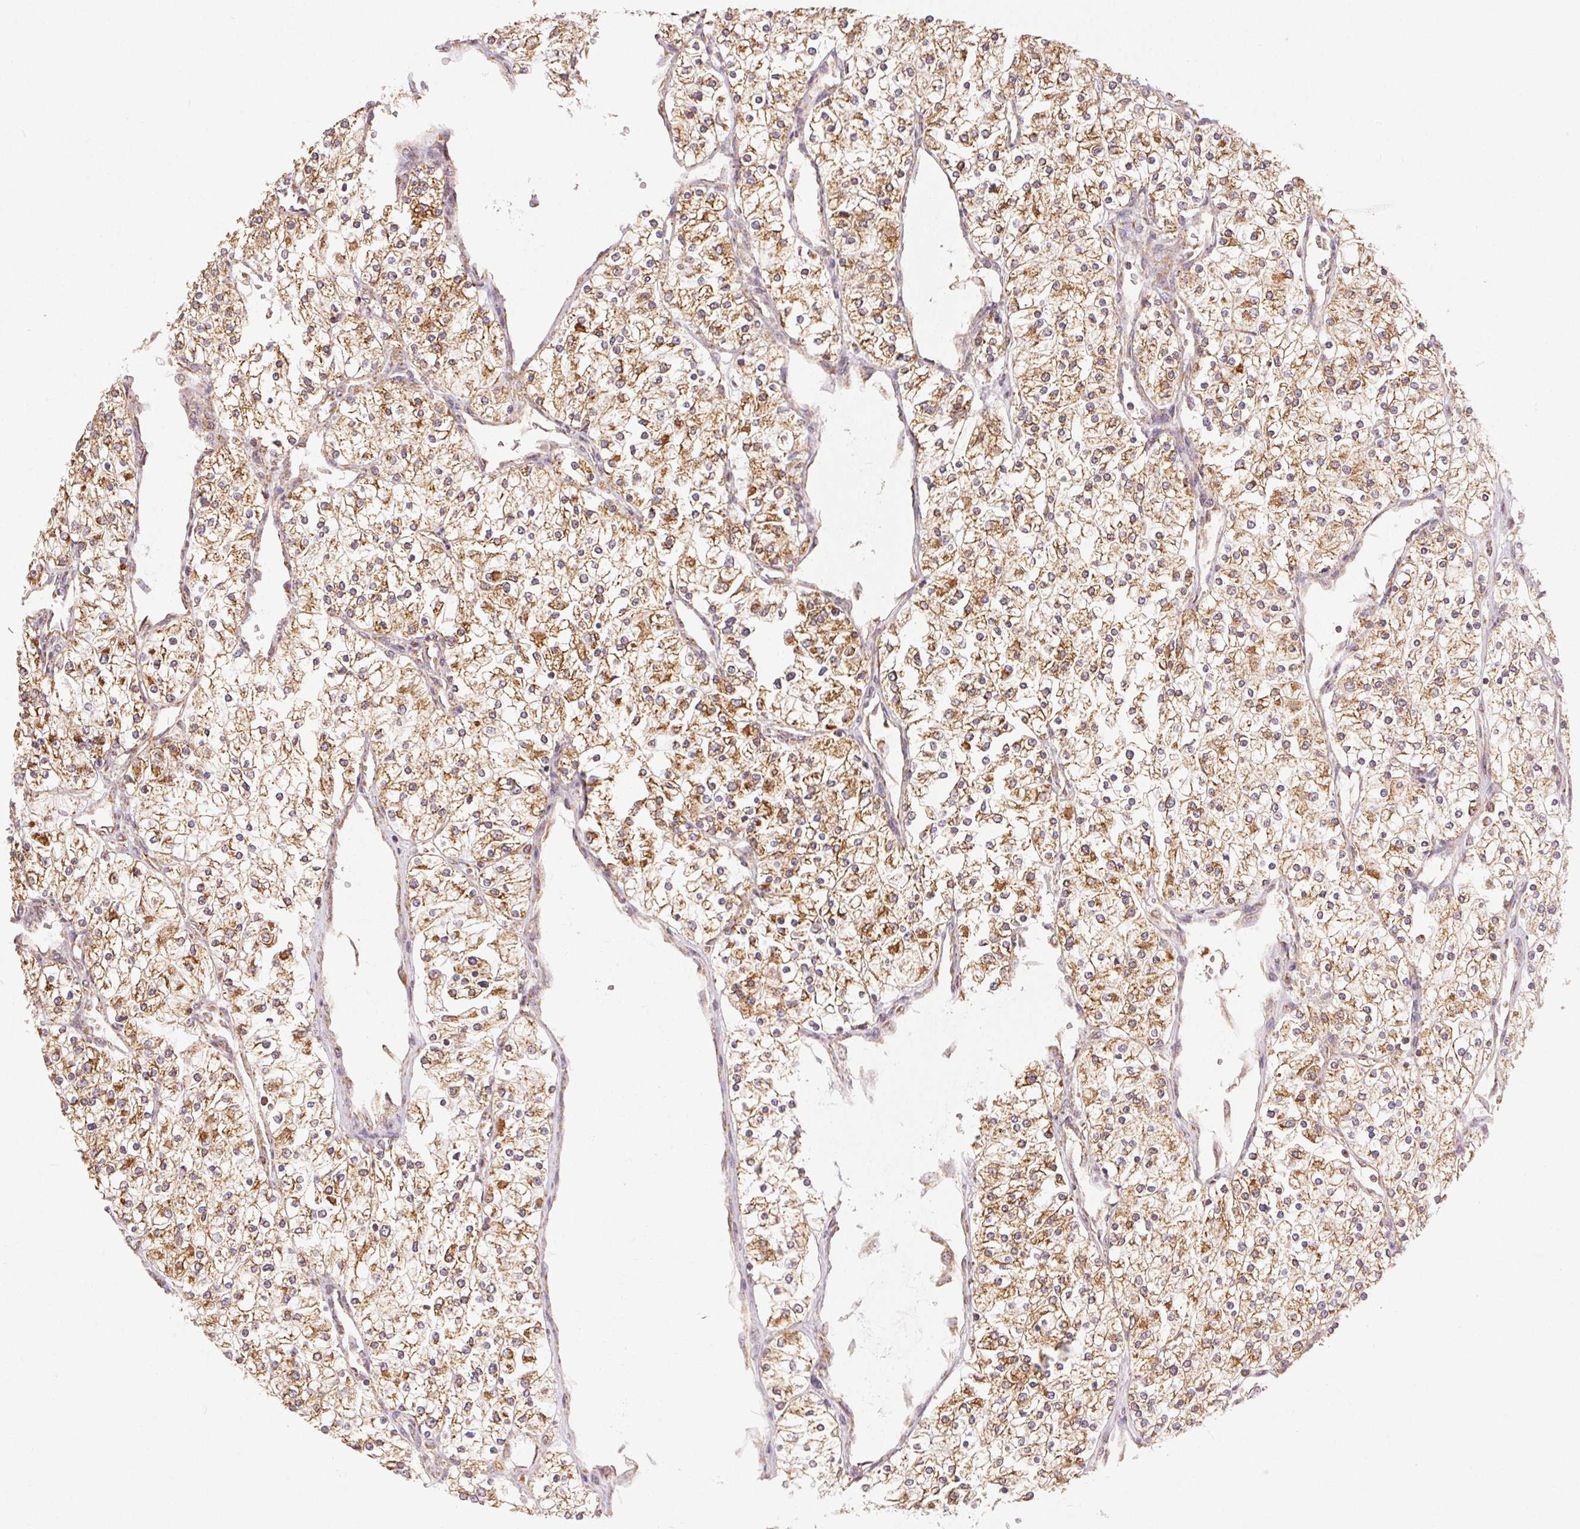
{"staining": {"intensity": "moderate", "quantity": ">75%", "location": "cytoplasmic/membranous"}, "tissue": "renal cancer", "cell_type": "Tumor cells", "image_type": "cancer", "snomed": [{"axis": "morphology", "description": "Adenocarcinoma, NOS"}, {"axis": "topography", "description": "Kidney"}], "caption": "Human adenocarcinoma (renal) stained with a brown dye exhibits moderate cytoplasmic/membranous positive expression in about >75% of tumor cells.", "gene": "CLASP1", "patient": {"sex": "male", "age": 80}}